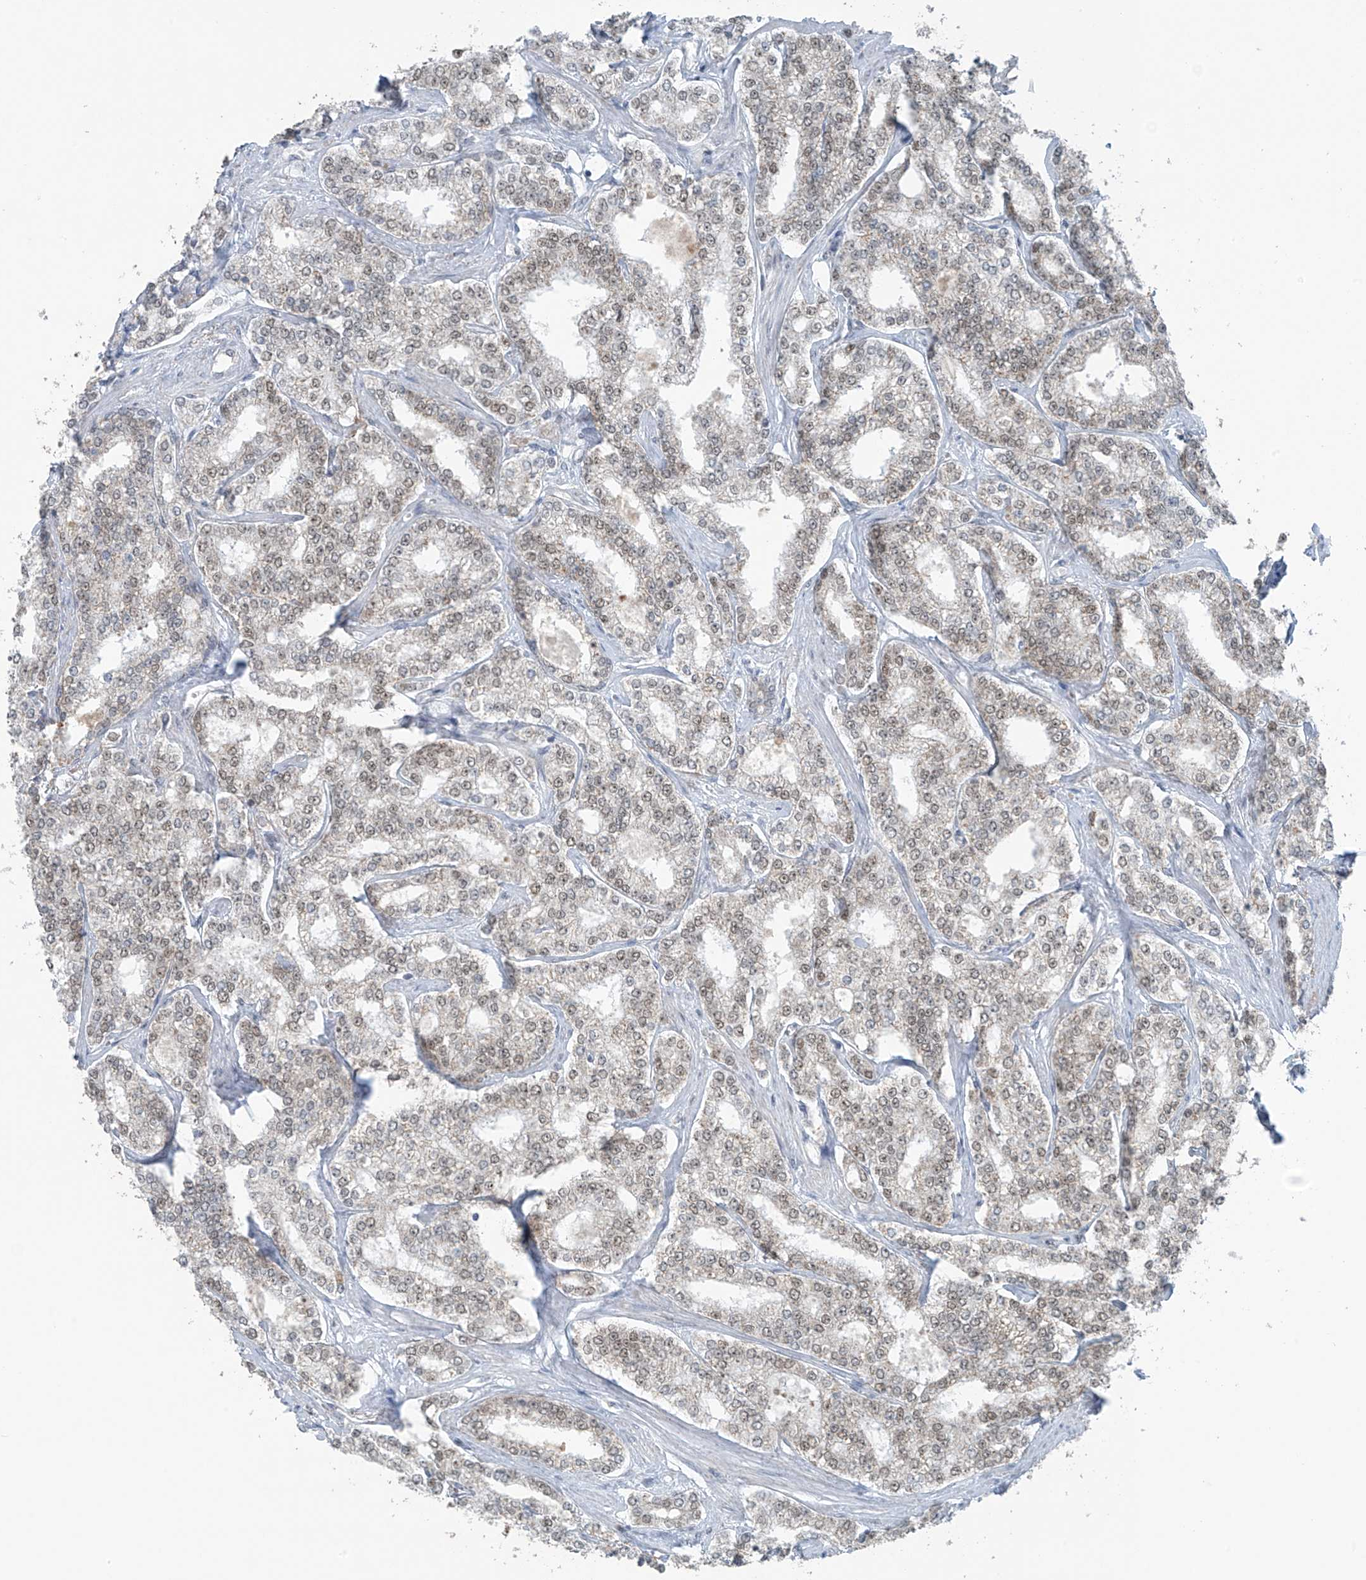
{"staining": {"intensity": "weak", "quantity": ">75%", "location": "nuclear"}, "tissue": "prostate cancer", "cell_type": "Tumor cells", "image_type": "cancer", "snomed": [{"axis": "morphology", "description": "Normal tissue, NOS"}, {"axis": "morphology", "description": "Adenocarcinoma, High grade"}, {"axis": "topography", "description": "Prostate"}], "caption": "Prostate high-grade adenocarcinoma stained with immunohistochemistry (IHC) demonstrates weak nuclear staining in approximately >75% of tumor cells.", "gene": "WRNIP1", "patient": {"sex": "male", "age": 83}}